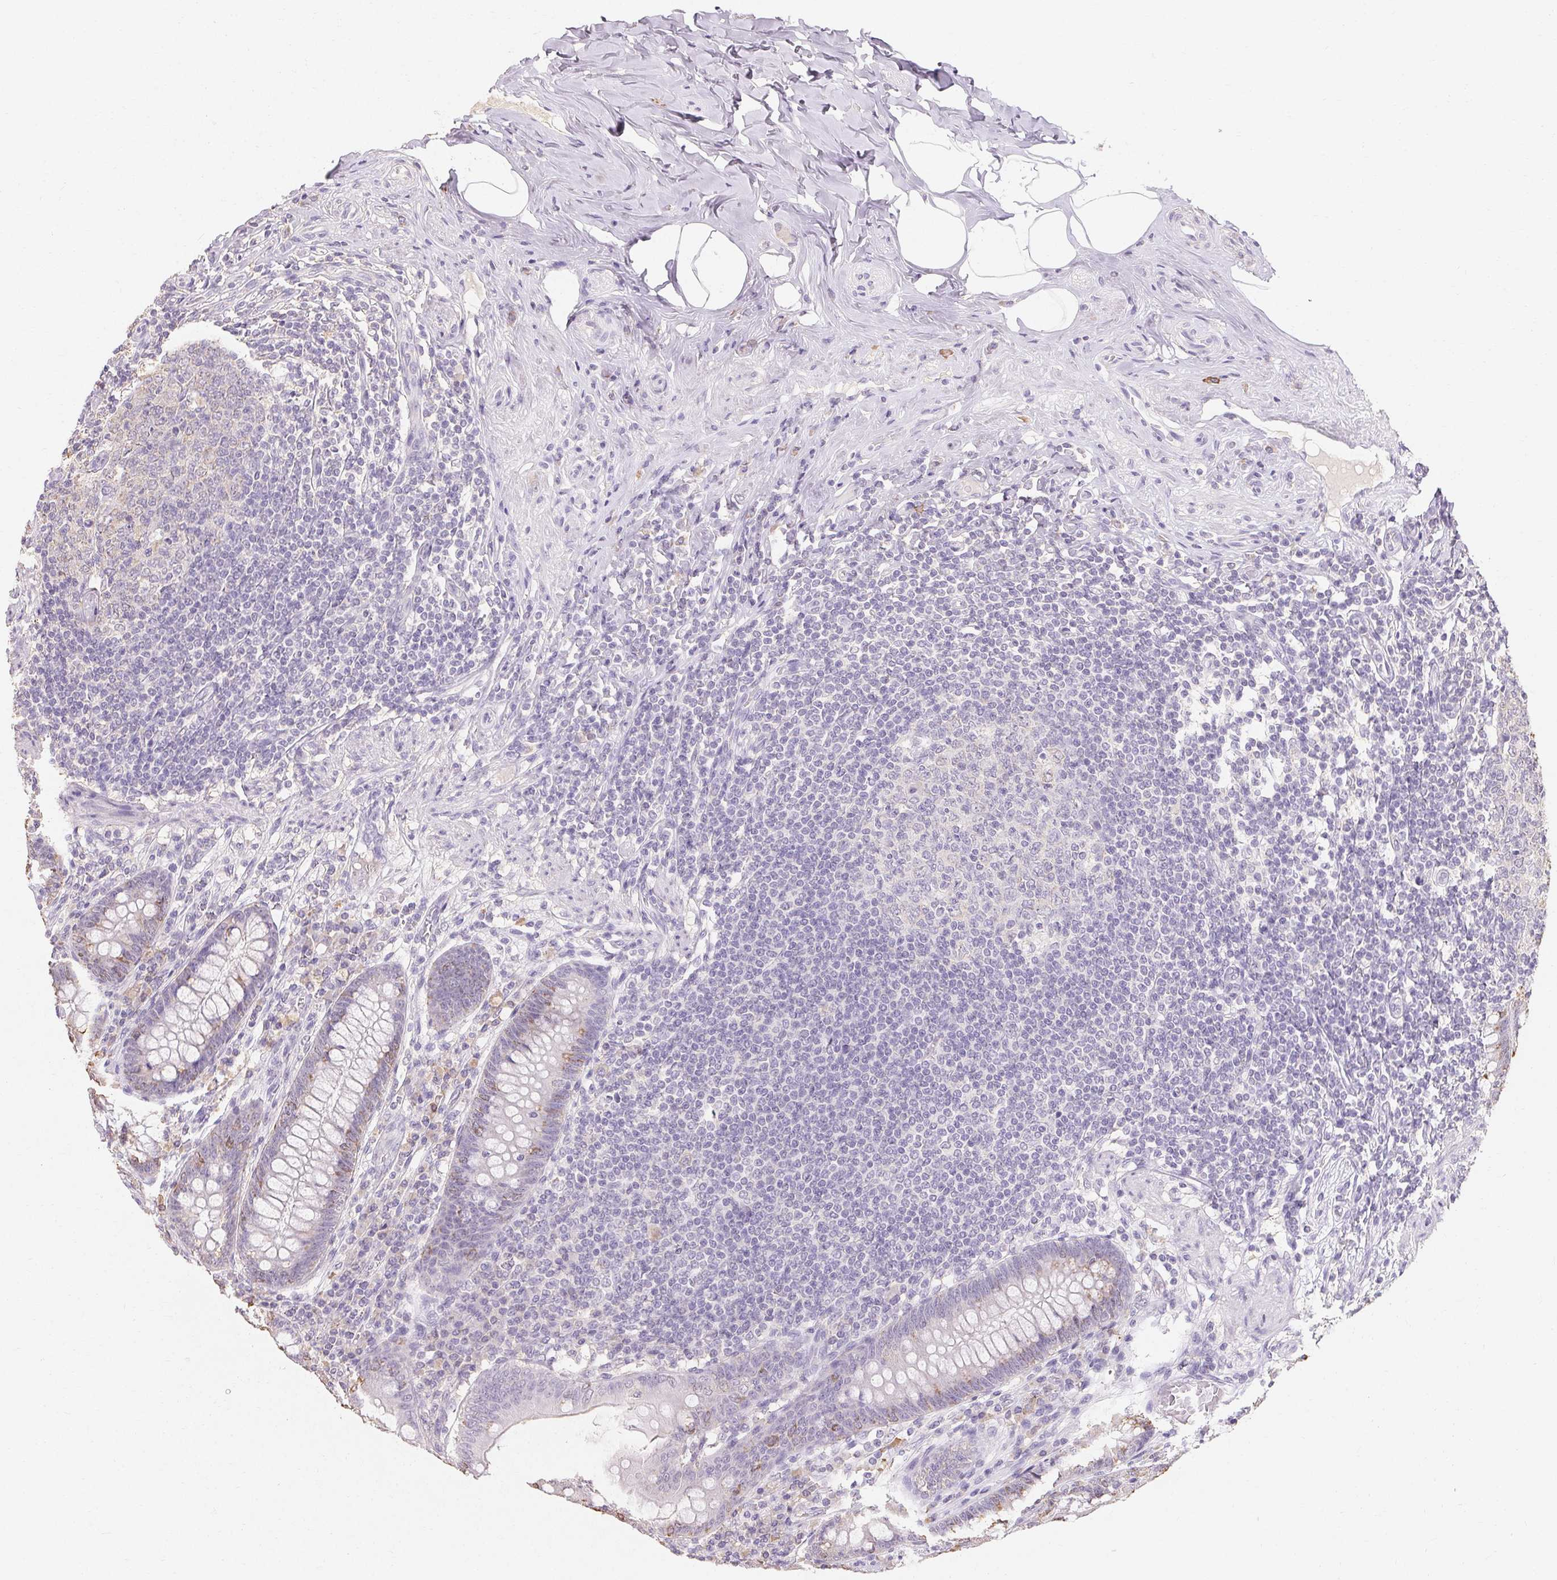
{"staining": {"intensity": "weak", "quantity": "<25%", "location": "cytoplasmic/membranous"}, "tissue": "appendix", "cell_type": "Glandular cells", "image_type": "normal", "snomed": [{"axis": "morphology", "description": "Normal tissue, NOS"}, {"axis": "topography", "description": "Appendix"}], "caption": "IHC micrograph of benign human appendix stained for a protein (brown), which shows no expression in glandular cells. Nuclei are stained in blue.", "gene": "MAP7D2", "patient": {"sex": "male", "age": 71}}